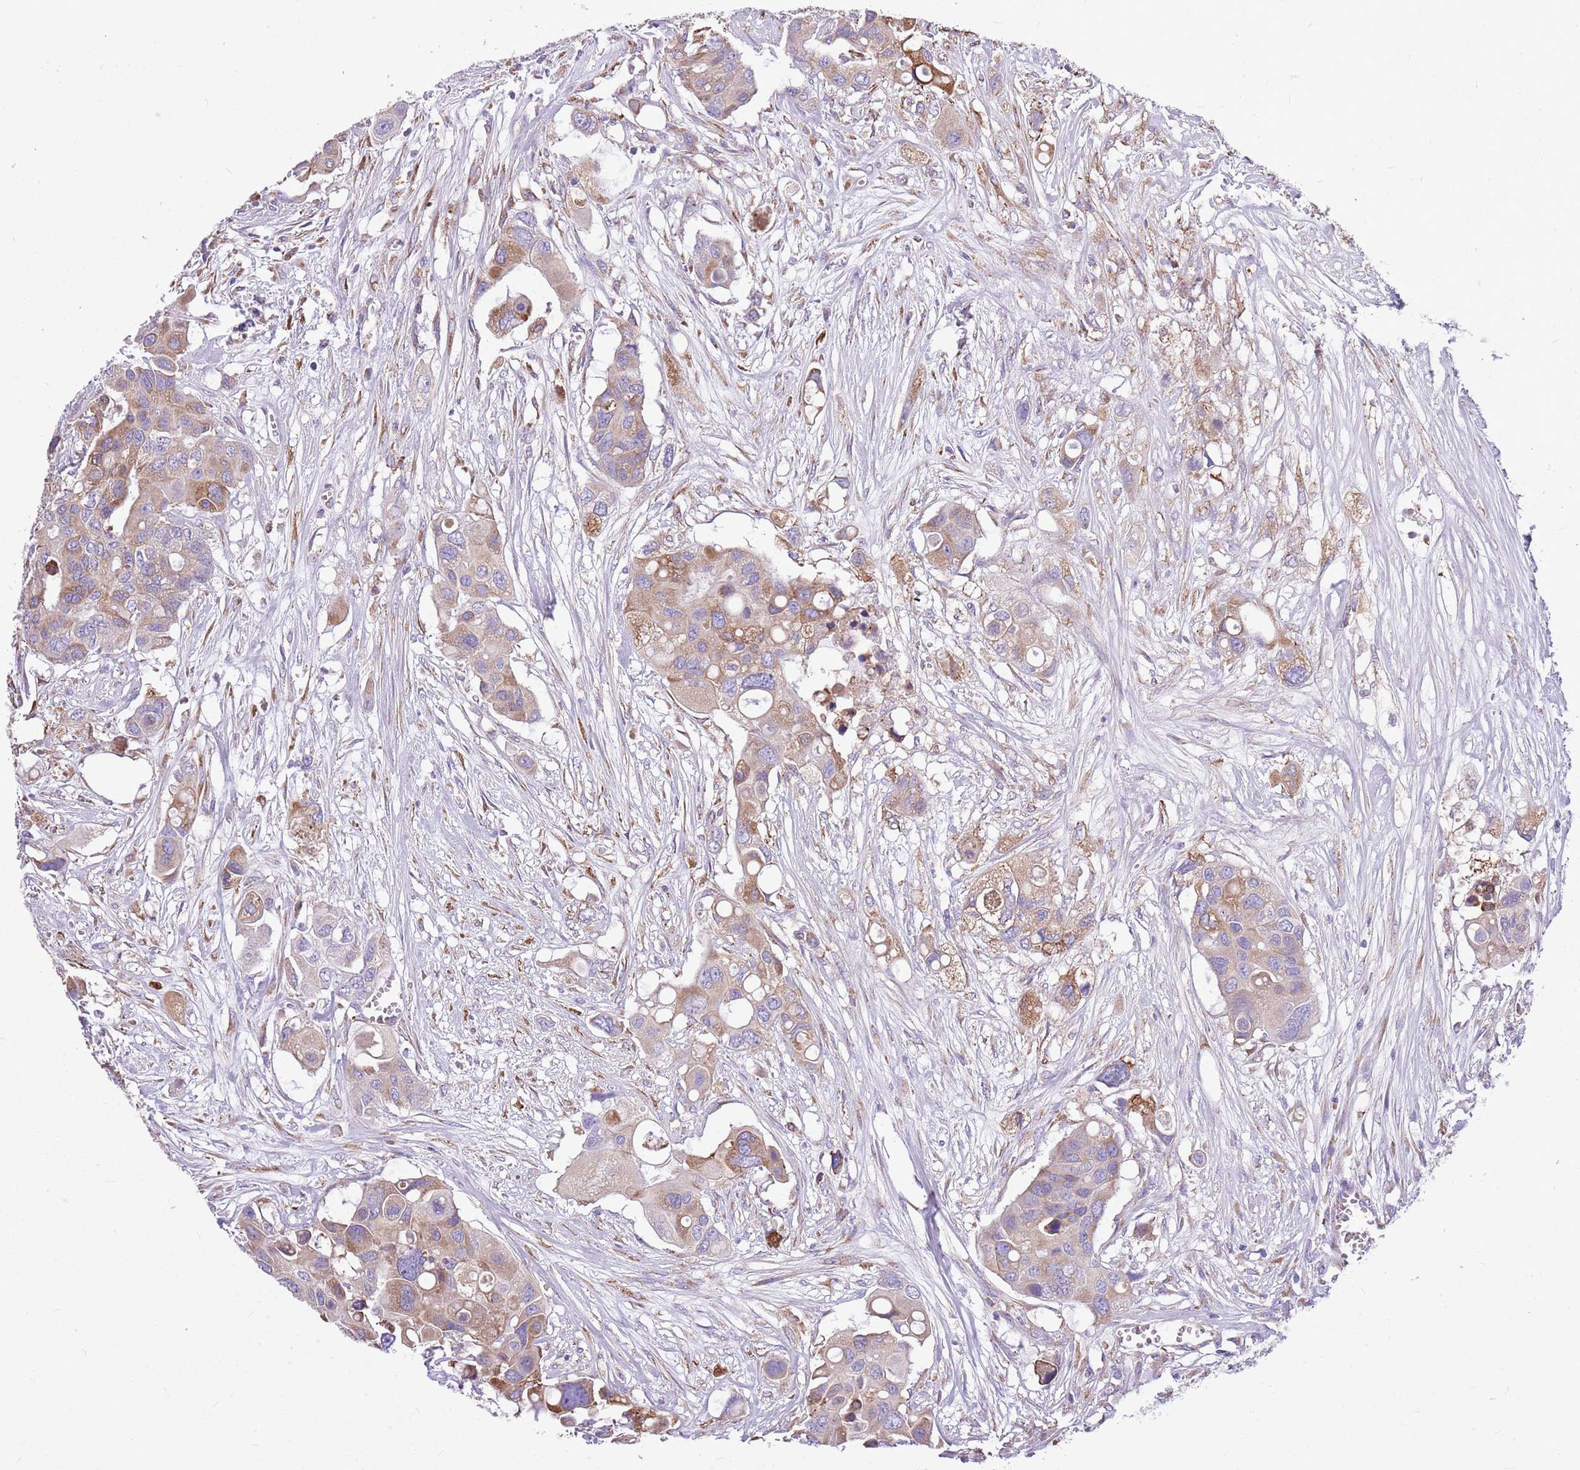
{"staining": {"intensity": "moderate", "quantity": "<25%", "location": "cytoplasmic/membranous"}, "tissue": "colorectal cancer", "cell_type": "Tumor cells", "image_type": "cancer", "snomed": [{"axis": "morphology", "description": "Adenocarcinoma, NOS"}, {"axis": "topography", "description": "Colon"}], "caption": "Human adenocarcinoma (colorectal) stained for a protein (brown) demonstrates moderate cytoplasmic/membranous positive expression in about <25% of tumor cells.", "gene": "KCTD19", "patient": {"sex": "male", "age": 77}}